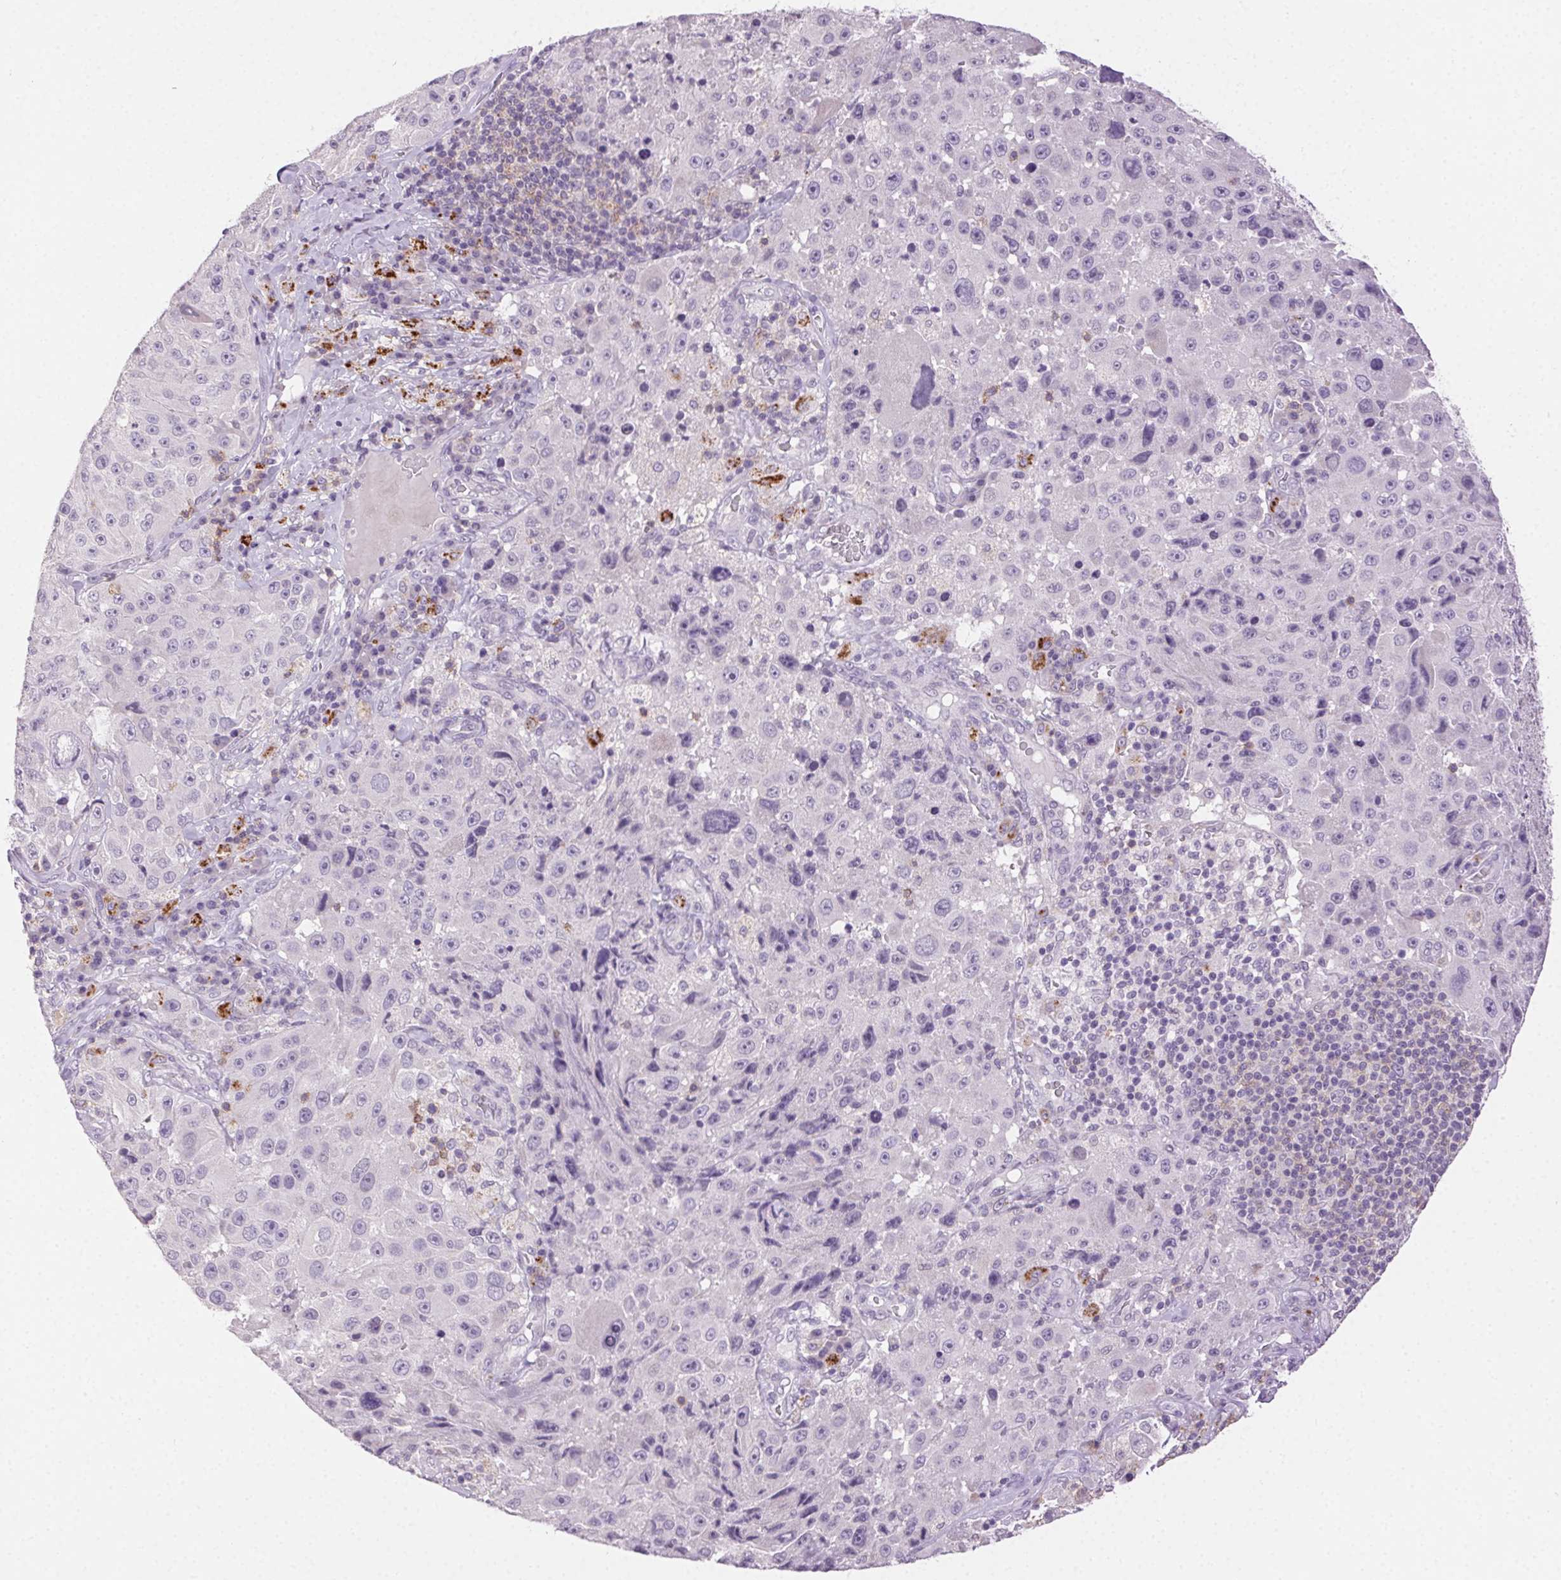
{"staining": {"intensity": "negative", "quantity": "none", "location": "none"}, "tissue": "melanoma", "cell_type": "Tumor cells", "image_type": "cancer", "snomed": [{"axis": "morphology", "description": "Malignant melanoma, Metastatic site"}, {"axis": "topography", "description": "Lymph node"}], "caption": "DAB immunohistochemical staining of human melanoma shows no significant staining in tumor cells.", "gene": "AKAP5", "patient": {"sex": "male", "age": 62}}